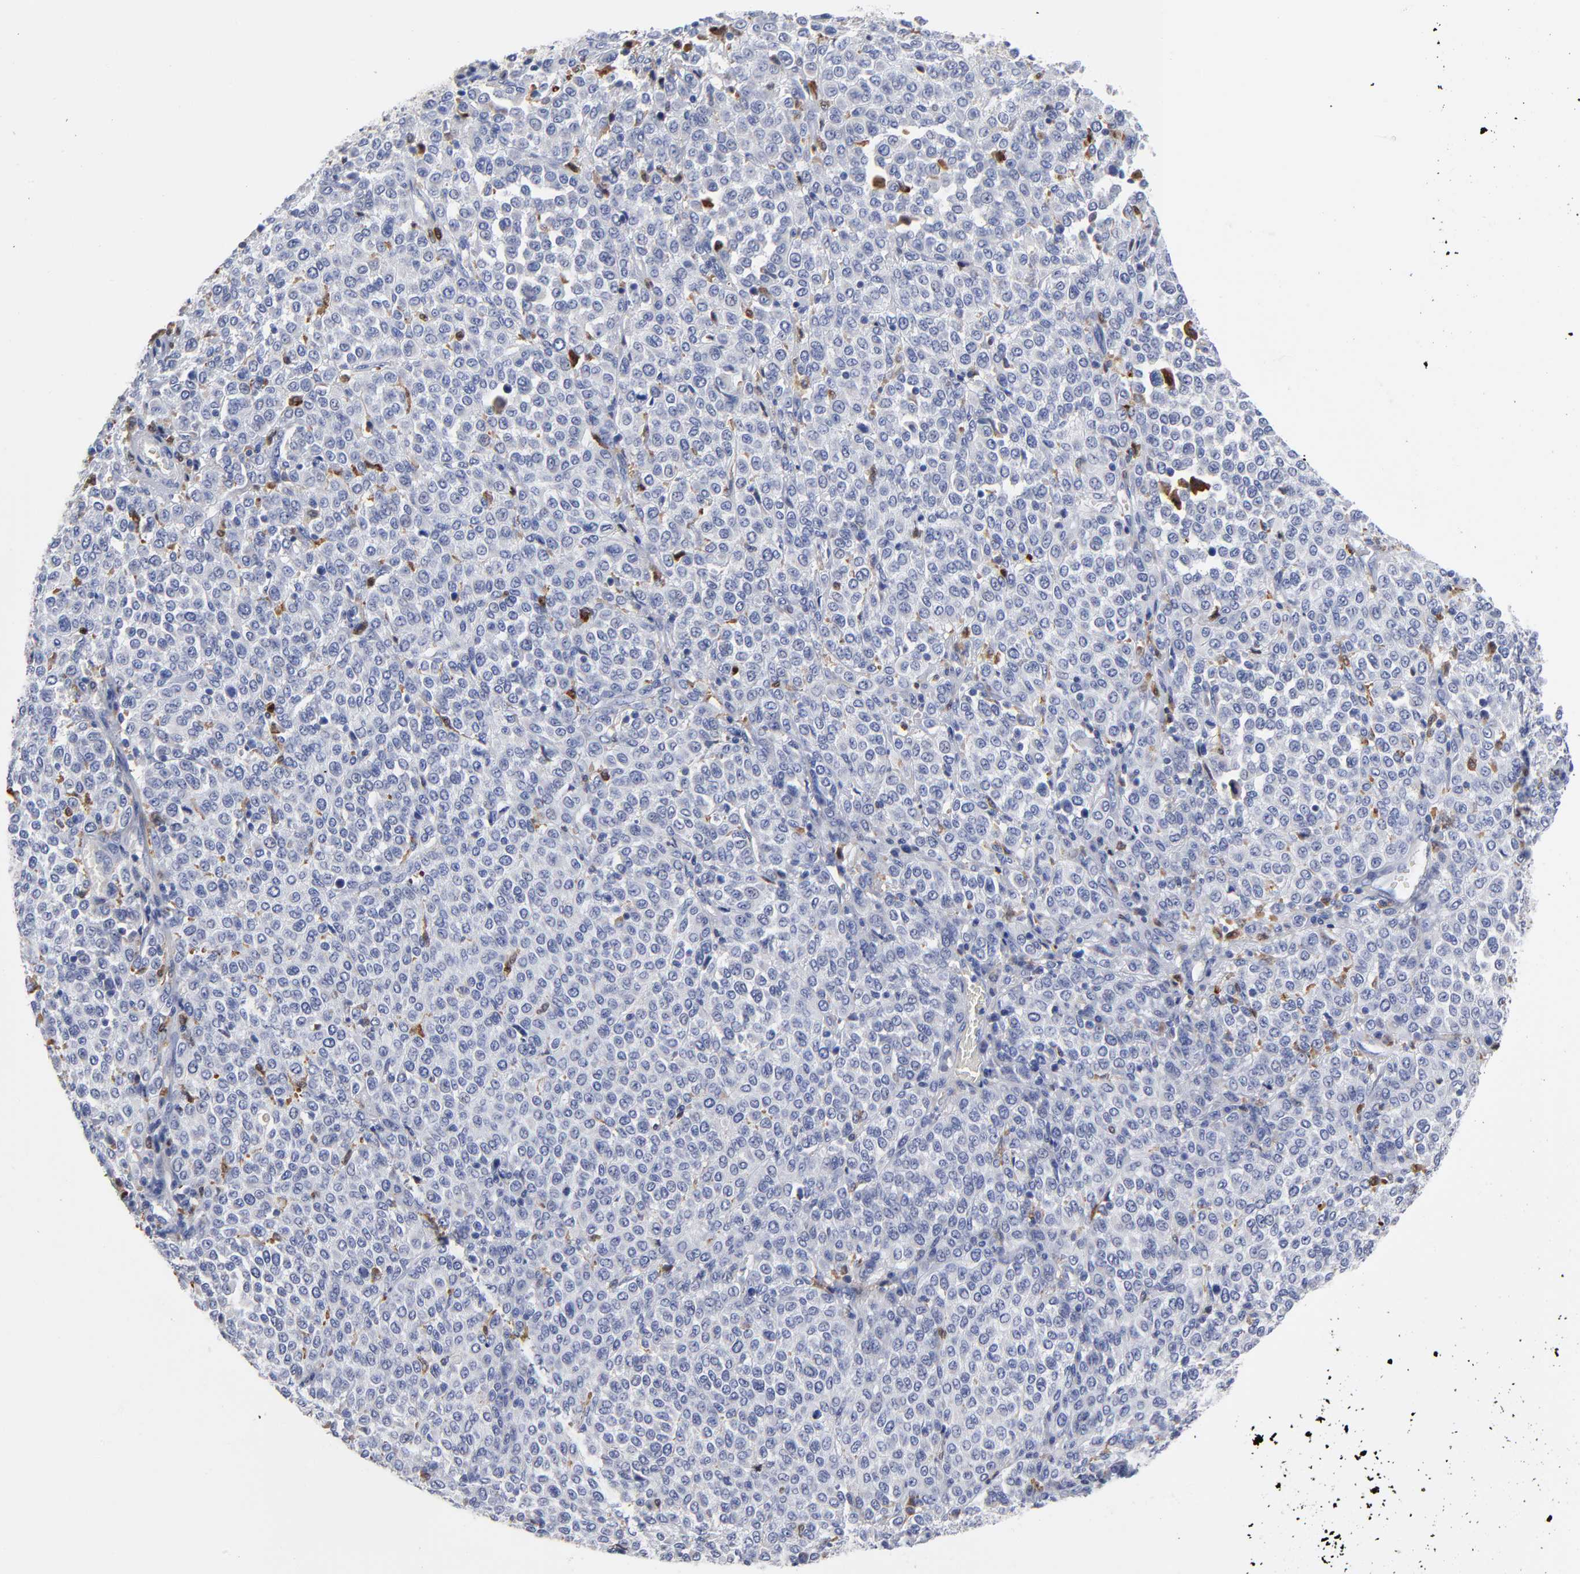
{"staining": {"intensity": "negative", "quantity": "none", "location": "none"}, "tissue": "melanoma", "cell_type": "Tumor cells", "image_type": "cancer", "snomed": [{"axis": "morphology", "description": "Malignant melanoma, Metastatic site"}, {"axis": "topography", "description": "Pancreas"}], "caption": "This is an IHC image of malignant melanoma (metastatic site). There is no positivity in tumor cells.", "gene": "PTP4A1", "patient": {"sex": "female", "age": 30}}